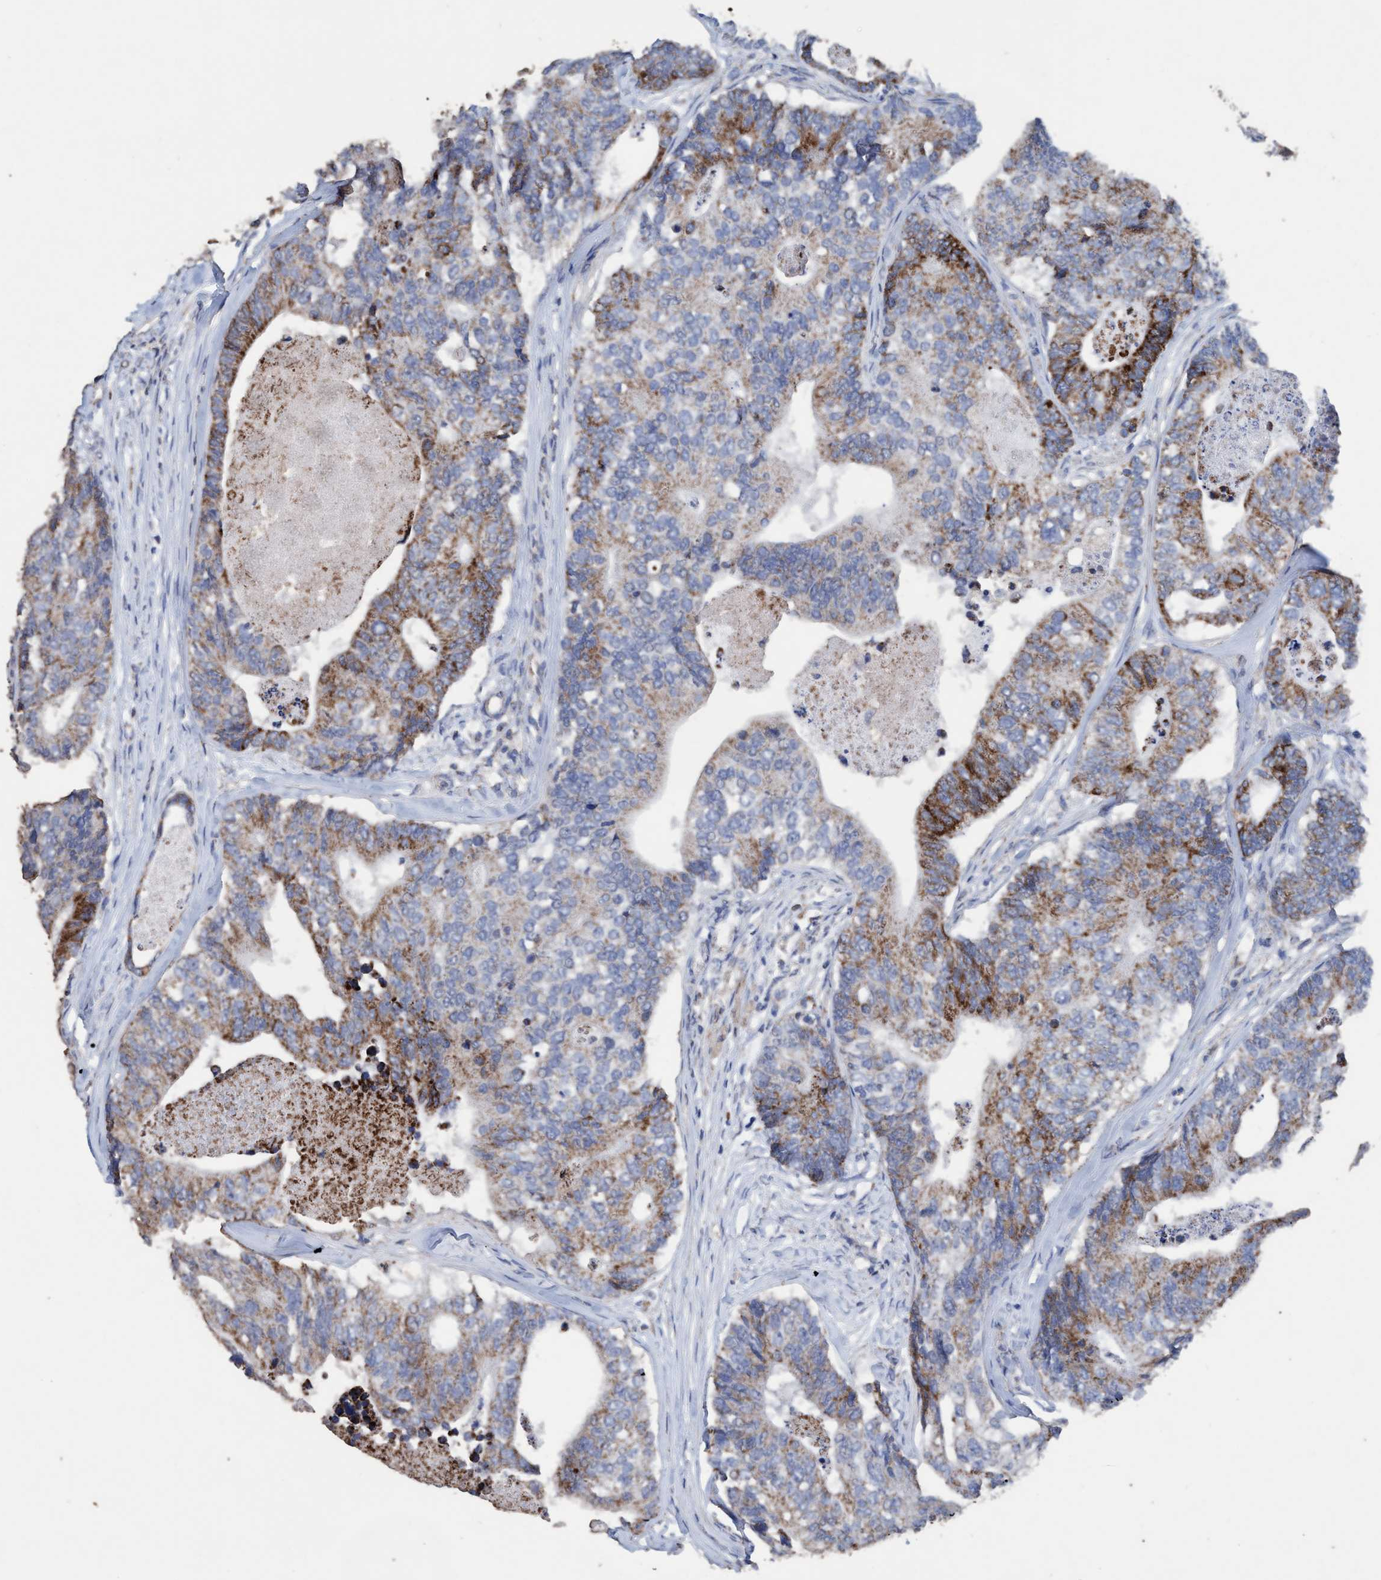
{"staining": {"intensity": "moderate", "quantity": "<25%", "location": "cytoplasmic/membranous"}, "tissue": "colorectal cancer", "cell_type": "Tumor cells", "image_type": "cancer", "snomed": [{"axis": "morphology", "description": "Adenocarcinoma, NOS"}, {"axis": "topography", "description": "Colon"}], "caption": "A low amount of moderate cytoplasmic/membranous expression is identified in approximately <25% of tumor cells in adenocarcinoma (colorectal) tissue.", "gene": "RSAD1", "patient": {"sex": "female", "age": 67}}